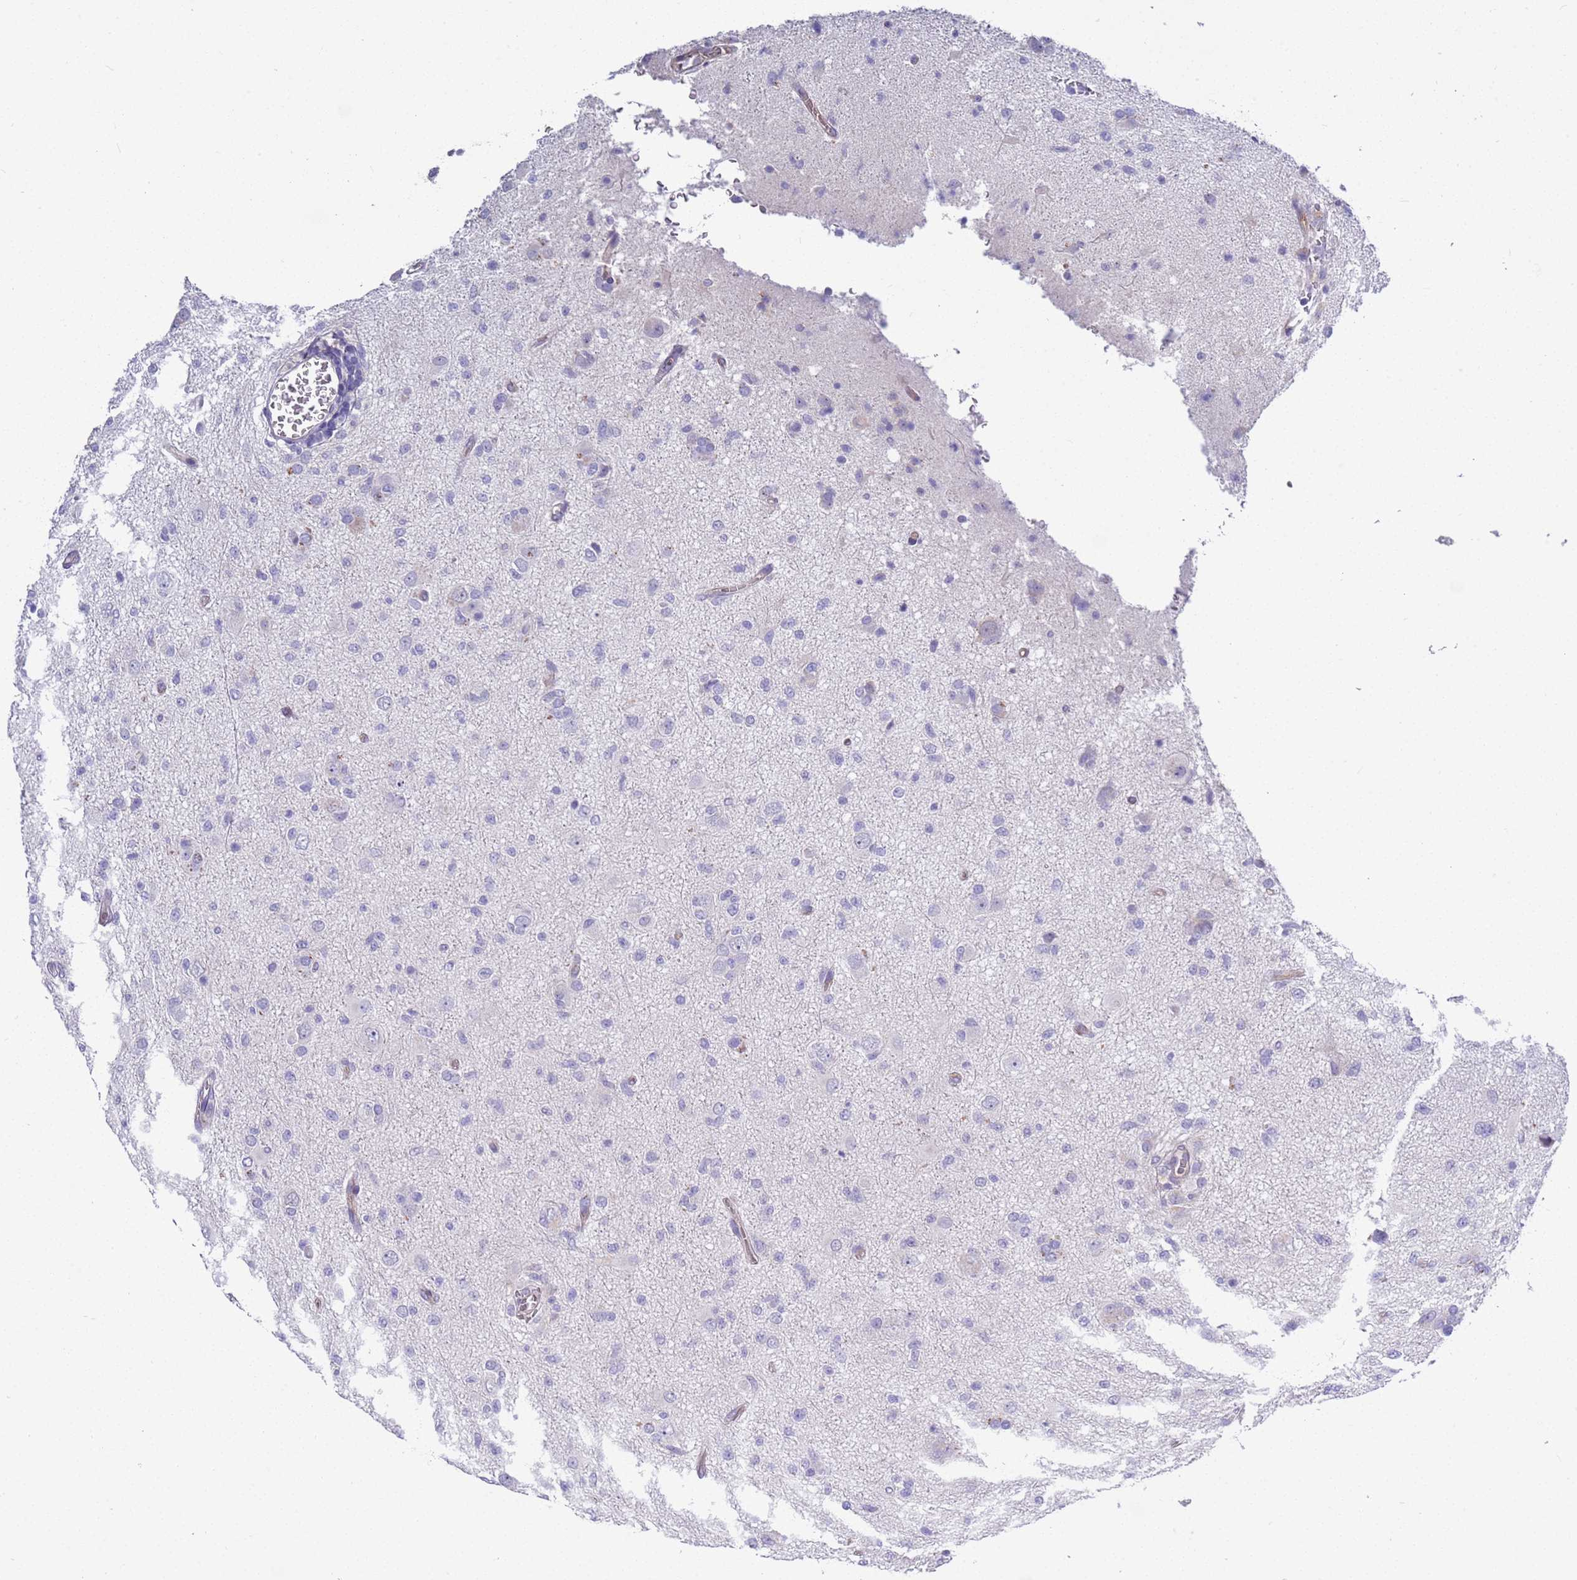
{"staining": {"intensity": "negative", "quantity": "none", "location": "none"}, "tissue": "glioma", "cell_type": "Tumor cells", "image_type": "cancer", "snomed": [{"axis": "morphology", "description": "Glioma, malignant, High grade"}, {"axis": "topography", "description": "Brain"}], "caption": "Tumor cells show no significant protein expression in glioma.", "gene": "BRMS1L", "patient": {"sex": "female", "age": 57}}